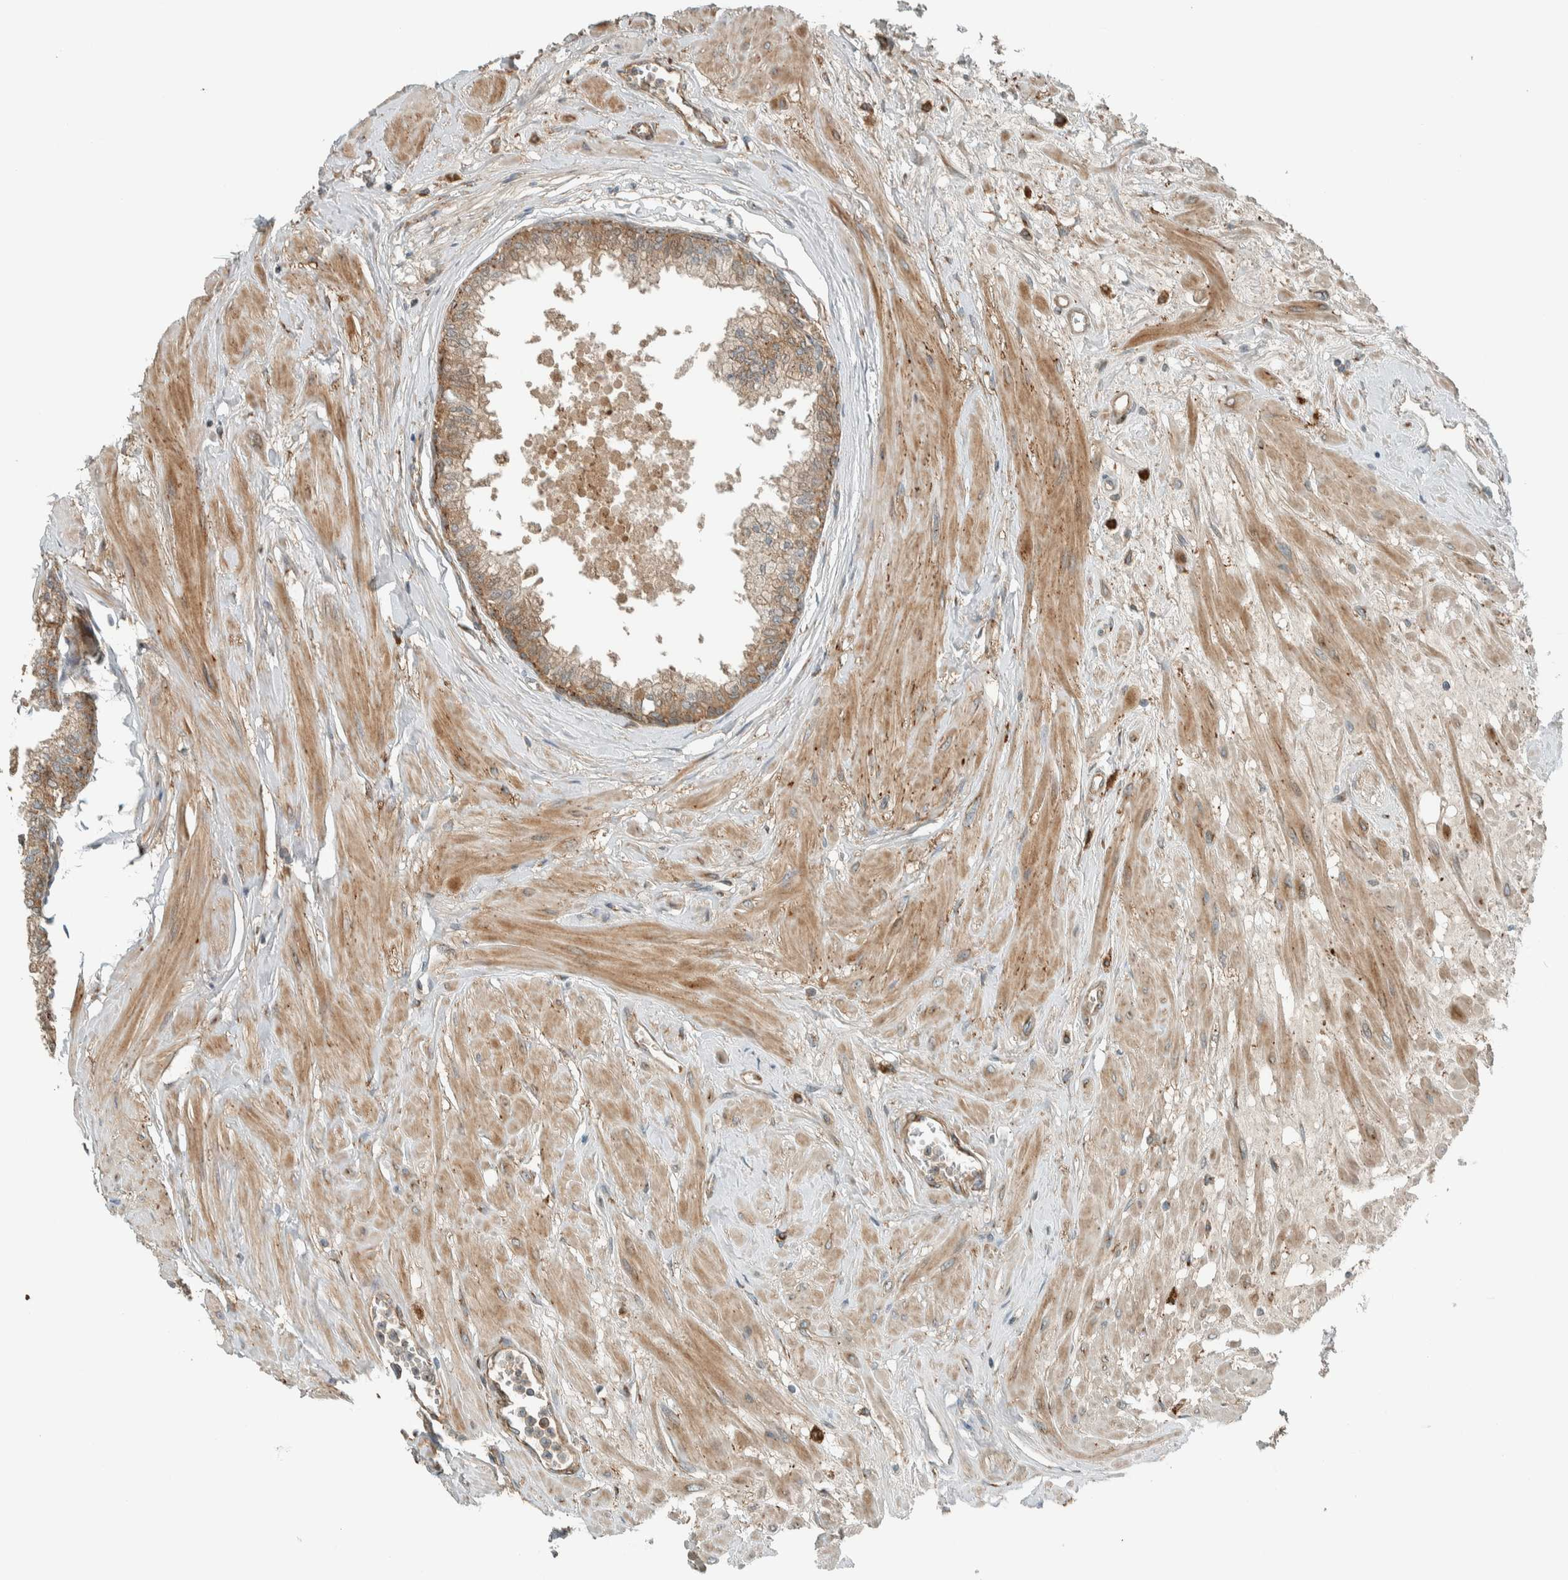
{"staining": {"intensity": "moderate", "quantity": ">75%", "location": "cytoplasmic/membranous"}, "tissue": "seminal vesicle", "cell_type": "Glandular cells", "image_type": "normal", "snomed": [{"axis": "morphology", "description": "Normal tissue, NOS"}, {"axis": "topography", "description": "Prostate"}, {"axis": "topography", "description": "Seminal veicle"}], "caption": "The micrograph reveals staining of unremarkable seminal vesicle, revealing moderate cytoplasmic/membranous protein staining (brown color) within glandular cells. Nuclei are stained in blue.", "gene": "EXOC7", "patient": {"sex": "male", "age": 60}}